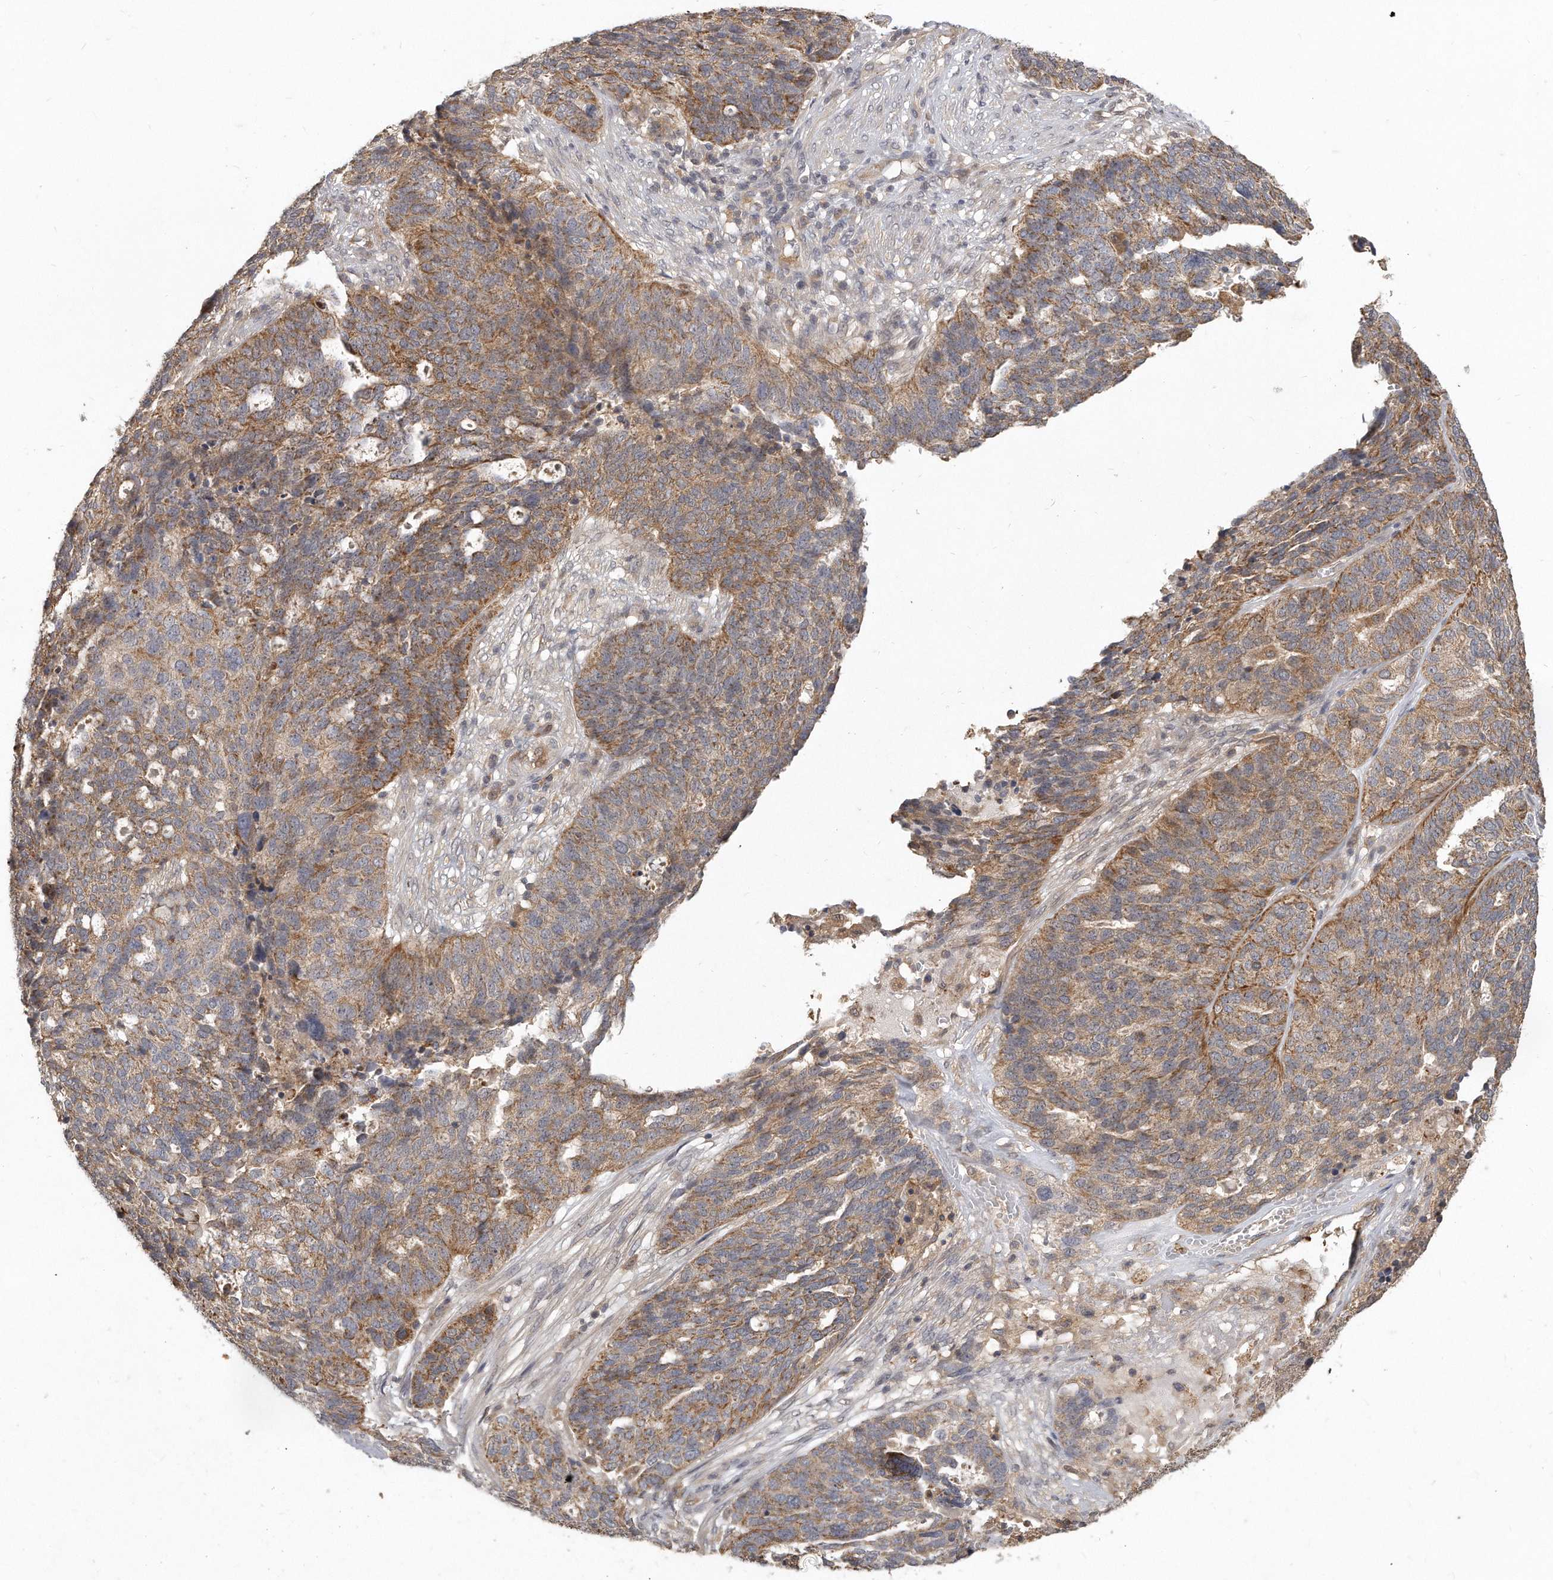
{"staining": {"intensity": "moderate", "quantity": ">75%", "location": "cytoplasmic/membranous"}, "tissue": "ovarian cancer", "cell_type": "Tumor cells", "image_type": "cancer", "snomed": [{"axis": "morphology", "description": "Cystadenocarcinoma, serous, NOS"}, {"axis": "topography", "description": "Ovary"}], "caption": "Immunohistochemistry (IHC) of ovarian cancer exhibits medium levels of moderate cytoplasmic/membranous expression in approximately >75% of tumor cells.", "gene": "LGALS8", "patient": {"sex": "female", "age": 59}}